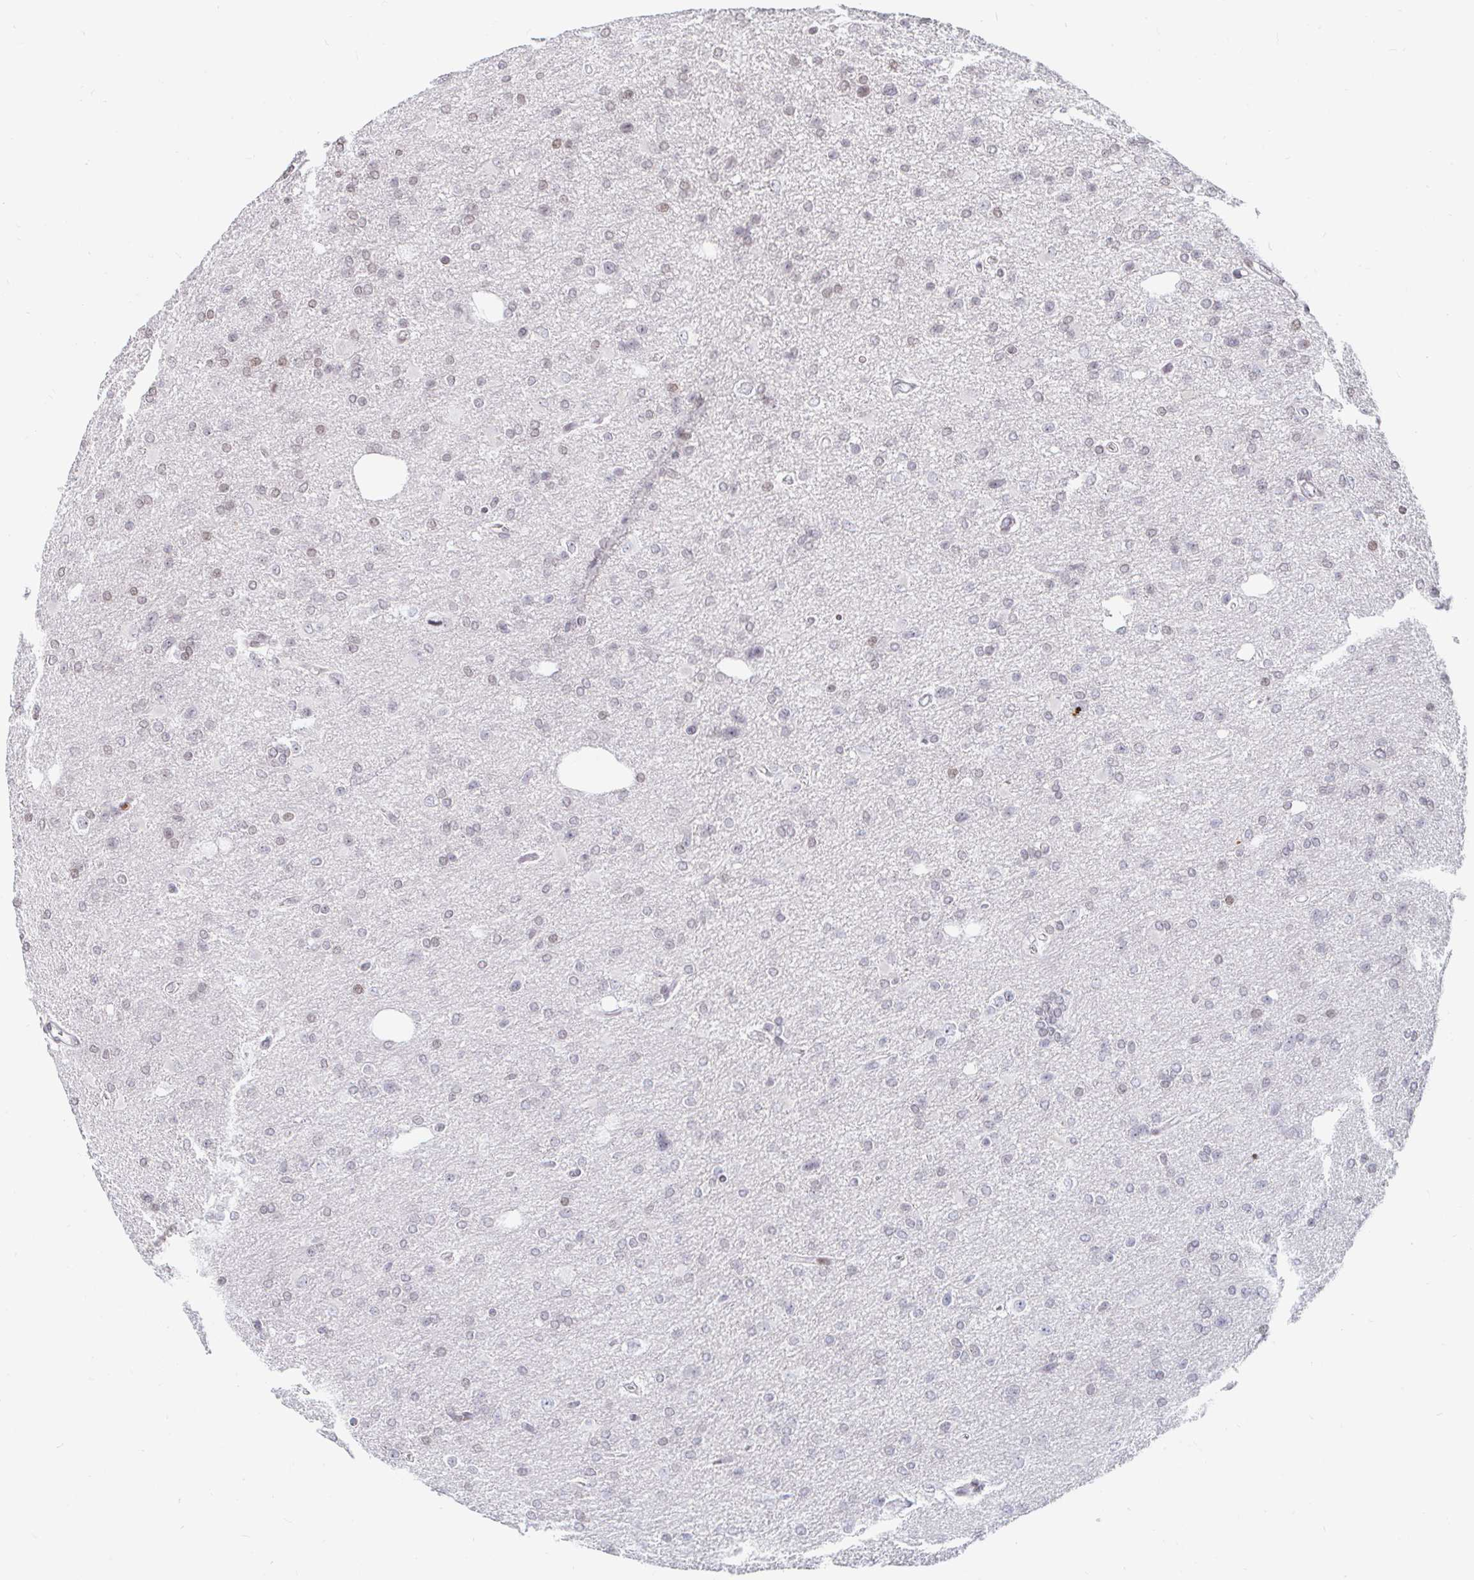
{"staining": {"intensity": "weak", "quantity": "<25%", "location": "nuclear"}, "tissue": "glioma", "cell_type": "Tumor cells", "image_type": "cancer", "snomed": [{"axis": "morphology", "description": "Glioma, malignant, Low grade"}, {"axis": "topography", "description": "Brain"}], "caption": "Human glioma stained for a protein using immunohistochemistry (IHC) exhibits no positivity in tumor cells.", "gene": "HOXC10", "patient": {"sex": "male", "age": 26}}